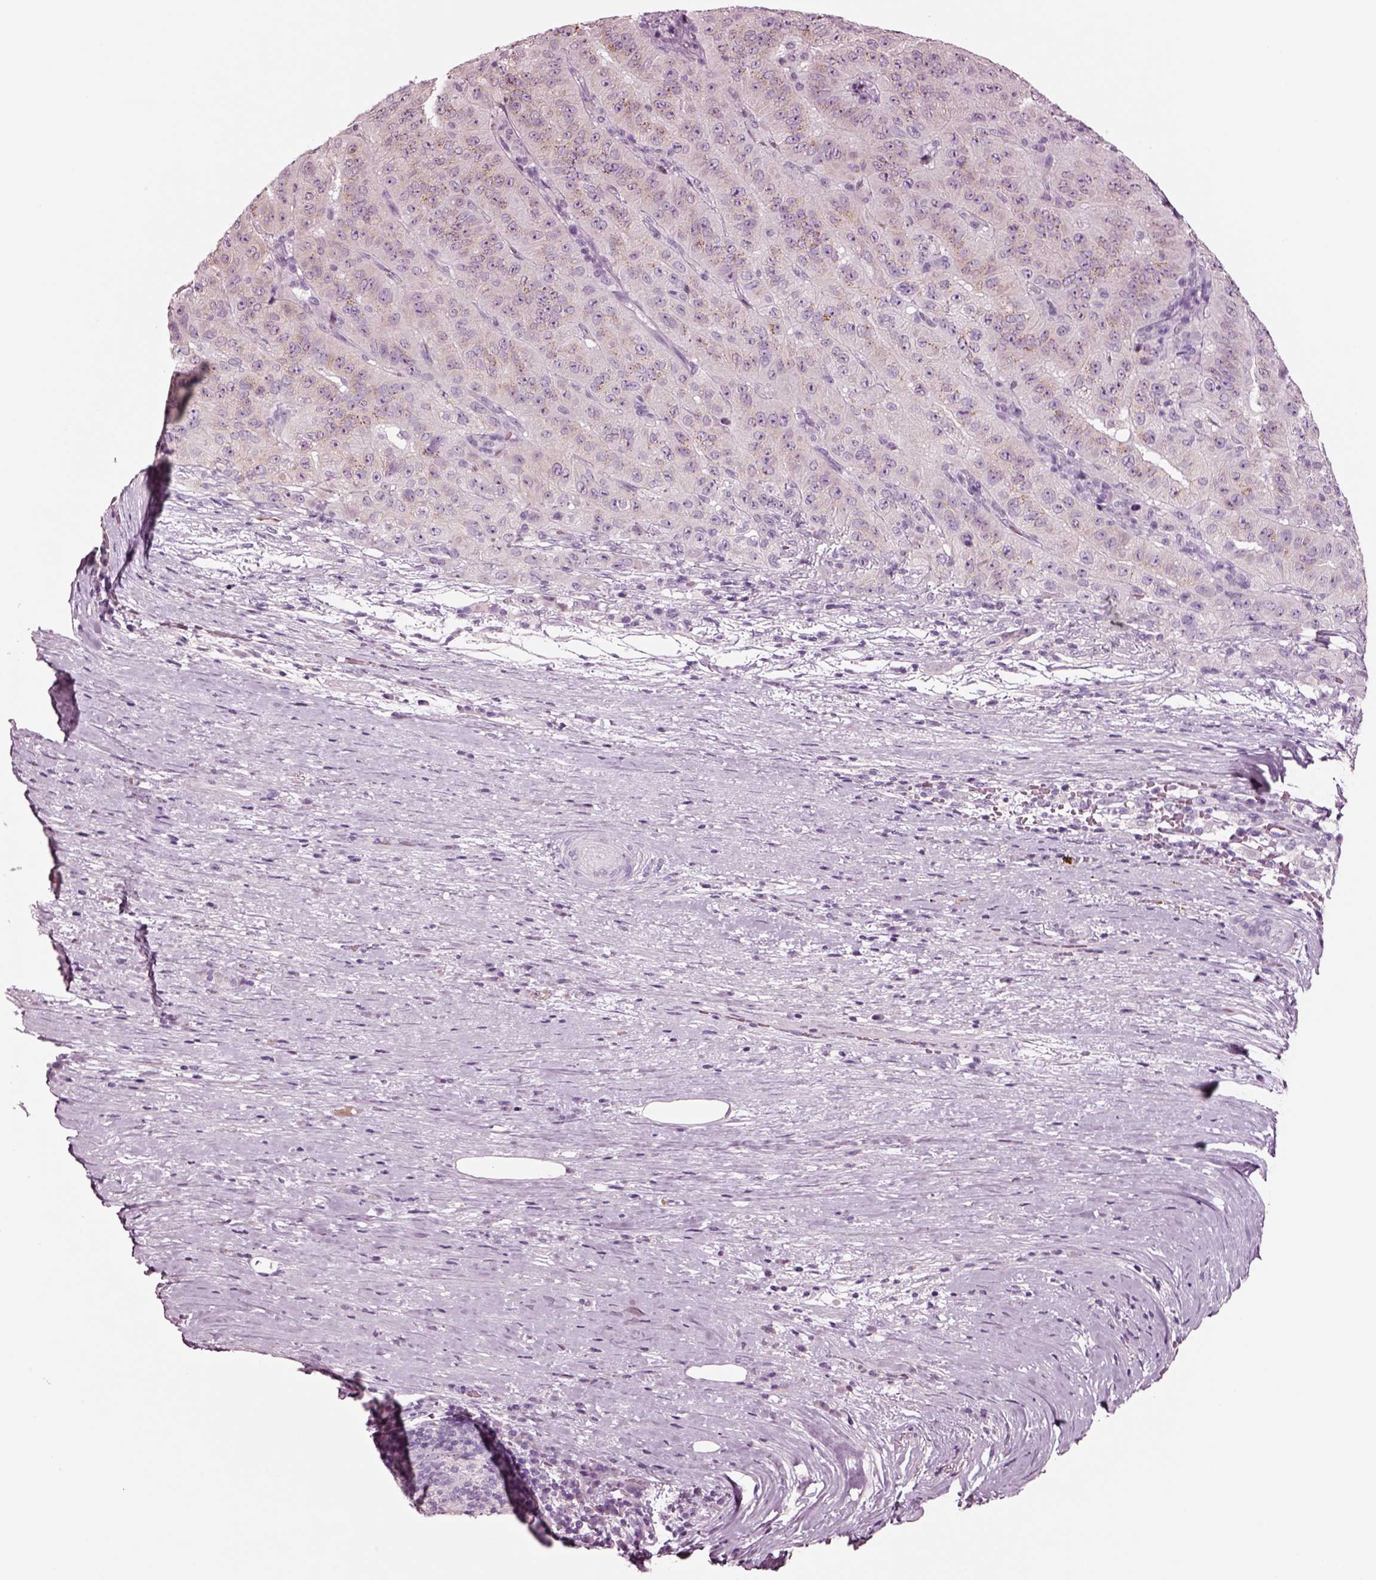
{"staining": {"intensity": "negative", "quantity": "none", "location": "none"}, "tissue": "pancreatic cancer", "cell_type": "Tumor cells", "image_type": "cancer", "snomed": [{"axis": "morphology", "description": "Adenocarcinoma, NOS"}, {"axis": "topography", "description": "Pancreas"}], "caption": "Tumor cells are negative for brown protein staining in pancreatic cancer.", "gene": "NMRK2", "patient": {"sex": "male", "age": 63}}